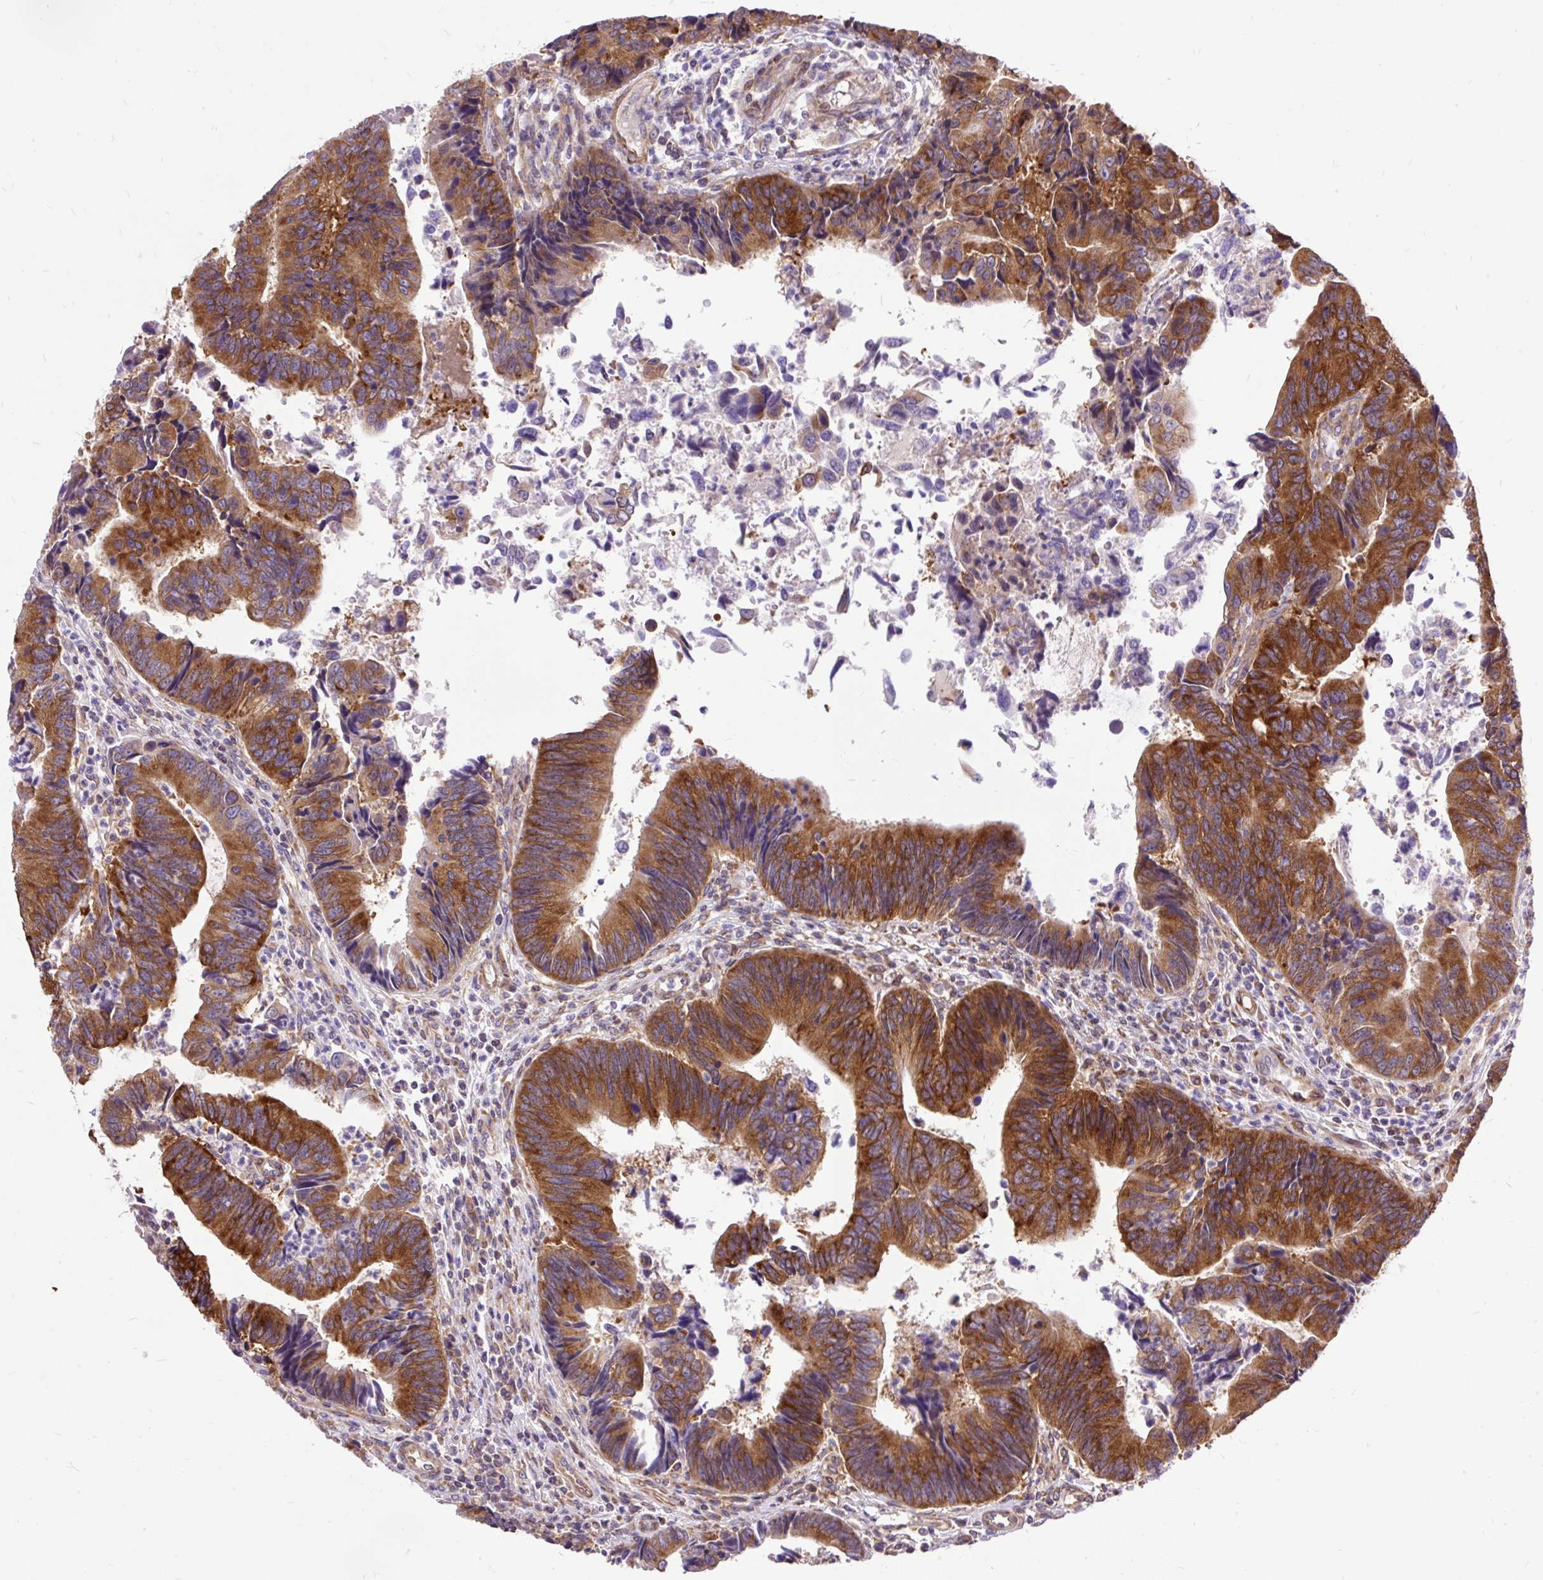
{"staining": {"intensity": "strong", "quantity": ">75%", "location": "cytoplasmic/membranous"}, "tissue": "colorectal cancer", "cell_type": "Tumor cells", "image_type": "cancer", "snomed": [{"axis": "morphology", "description": "Adenocarcinoma, NOS"}, {"axis": "topography", "description": "Colon"}], "caption": "Tumor cells reveal strong cytoplasmic/membranous positivity in about >75% of cells in adenocarcinoma (colorectal). (DAB (3,3'-diaminobenzidine) IHC, brown staining for protein, blue staining for nuclei).", "gene": "TRIM17", "patient": {"sex": "female", "age": 67}}